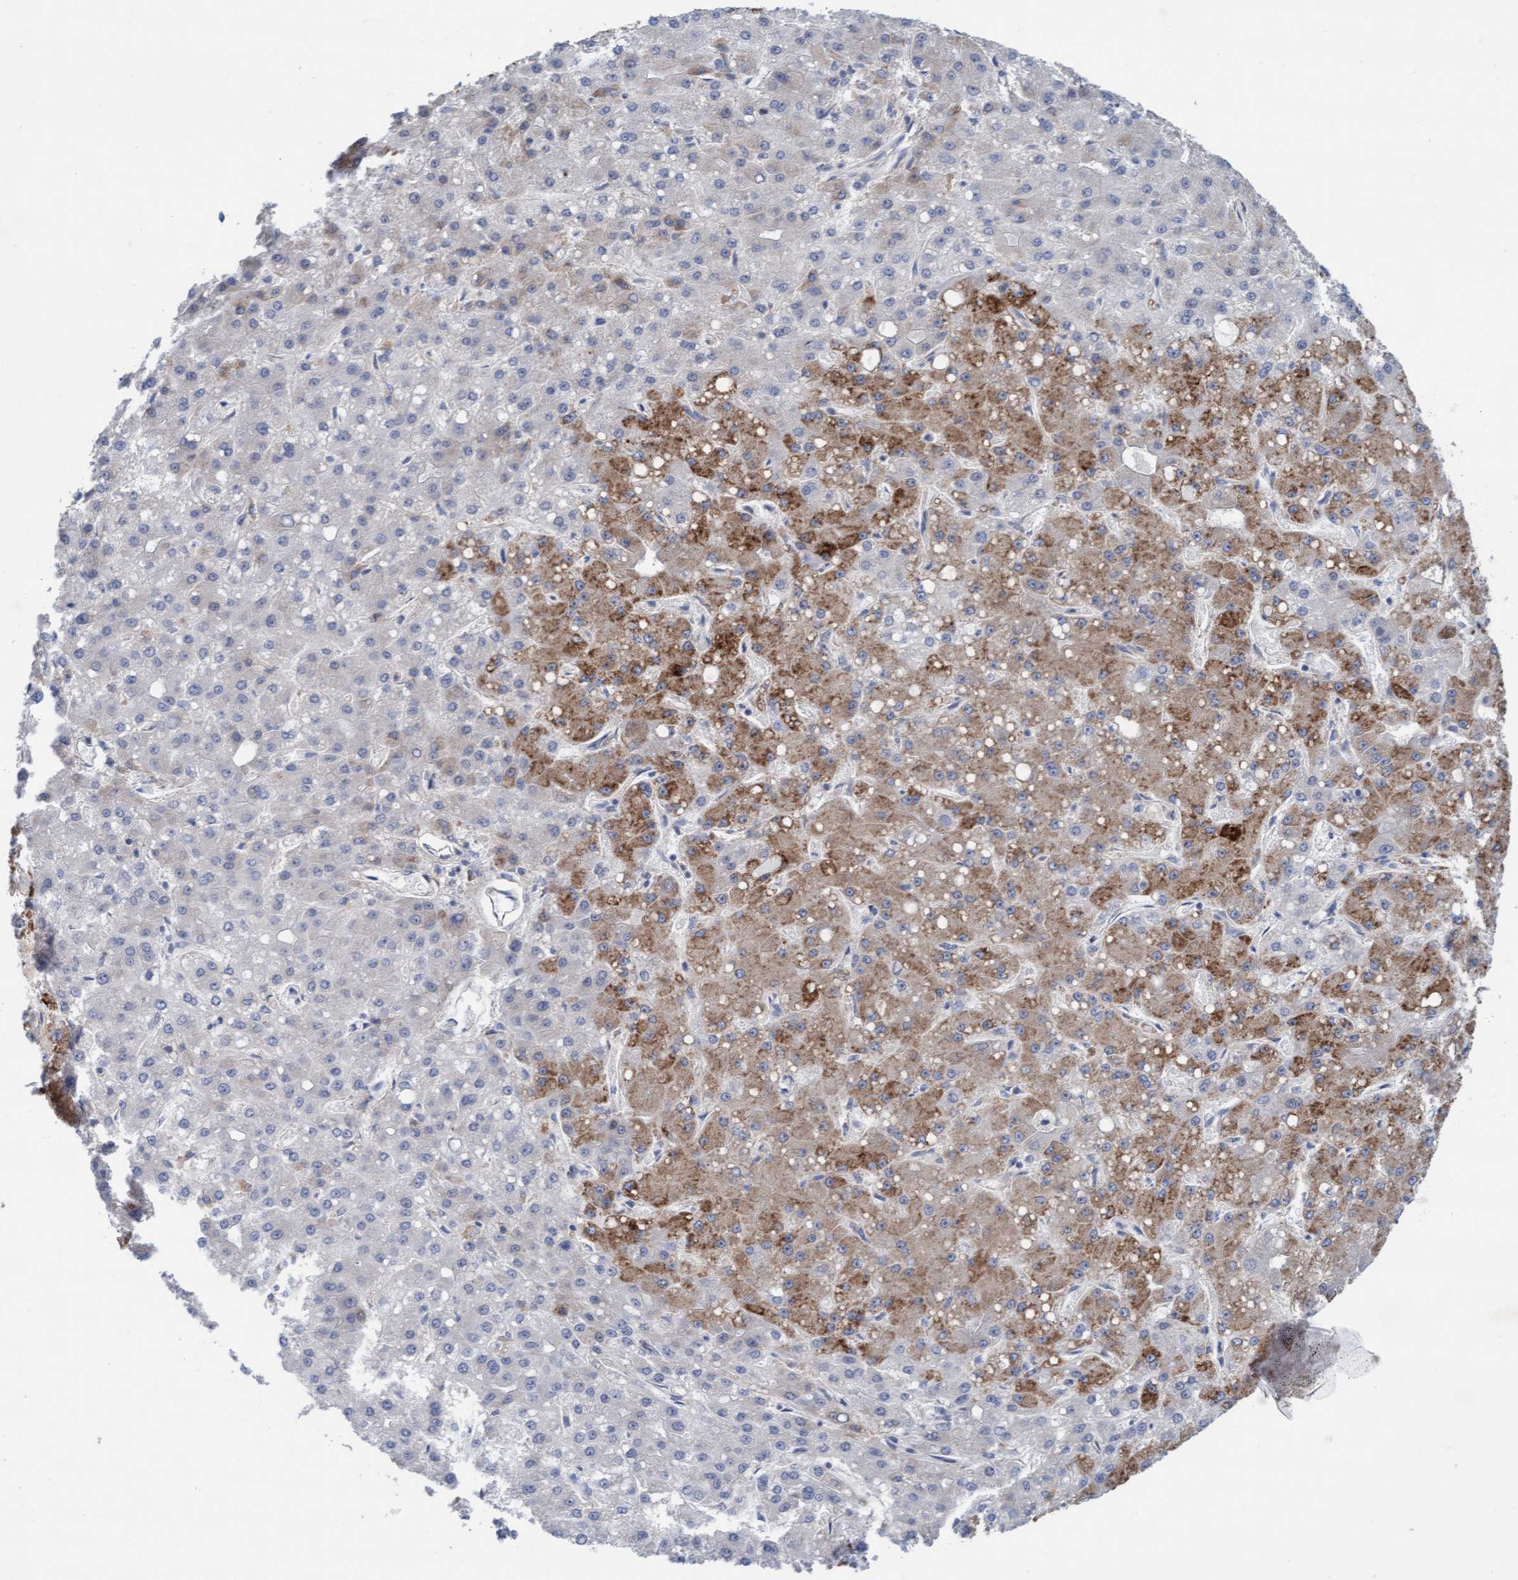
{"staining": {"intensity": "moderate", "quantity": "25%-75%", "location": "cytoplasmic/membranous"}, "tissue": "liver cancer", "cell_type": "Tumor cells", "image_type": "cancer", "snomed": [{"axis": "morphology", "description": "Carcinoma, Hepatocellular, NOS"}, {"axis": "topography", "description": "Liver"}], "caption": "A brown stain shows moderate cytoplasmic/membranous expression of a protein in liver hepatocellular carcinoma tumor cells.", "gene": "PLCD1", "patient": {"sex": "male", "age": 67}}